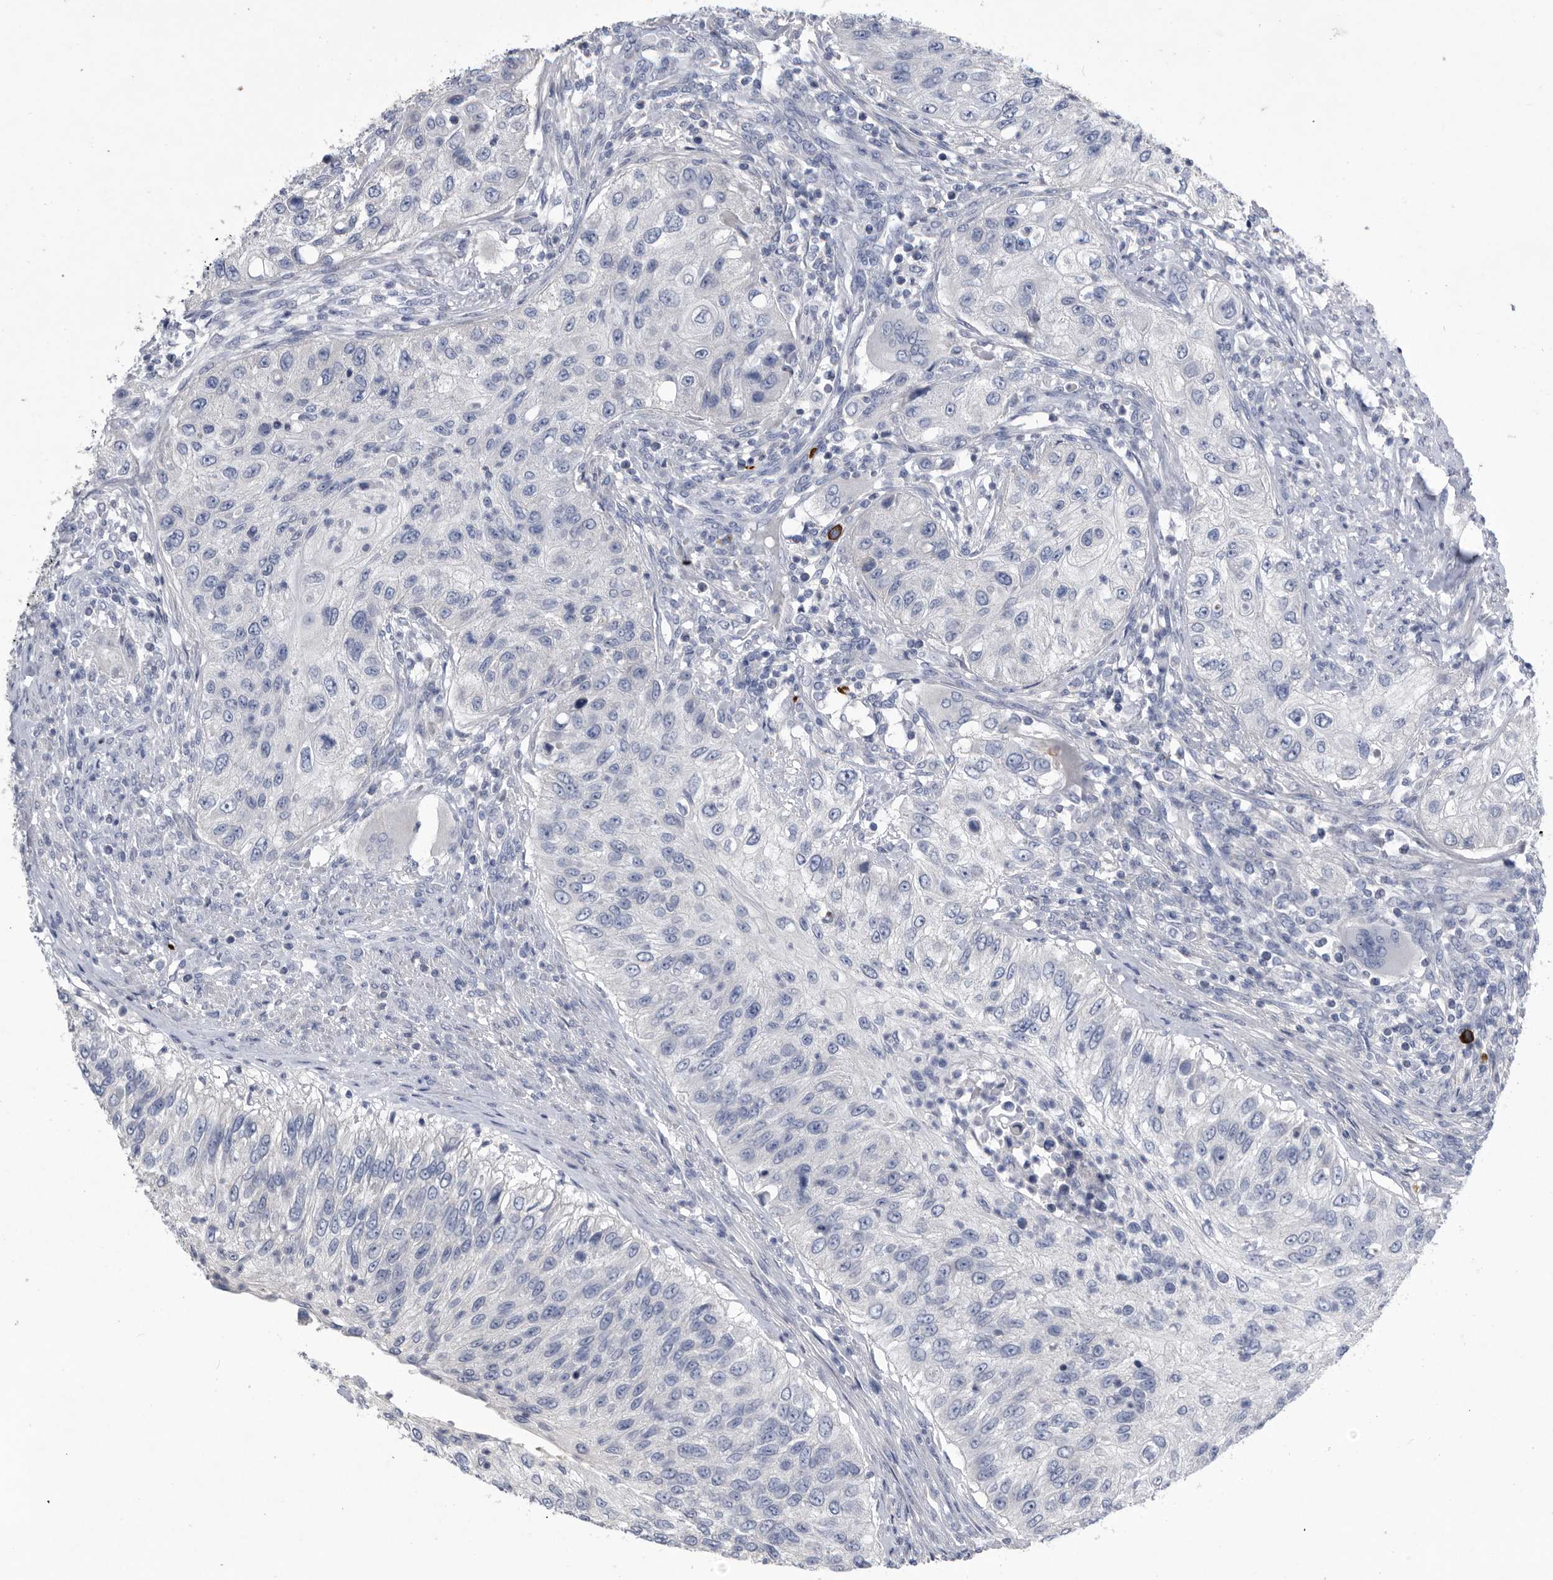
{"staining": {"intensity": "negative", "quantity": "none", "location": "none"}, "tissue": "urothelial cancer", "cell_type": "Tumor cells", "image_type": "cancer", "snomed": [{"axis": "morphology", "description": "Urothelial carcinoma, High grade"}, {"axis": "topography", "description": "Urinary bladder"}], "caption": "The IHC photomicrograph has no significant staining in tumor cells of urothelial cancer tissue.", "gene": "BTBD6", "patient": {"sex": "female", "age": 60}}